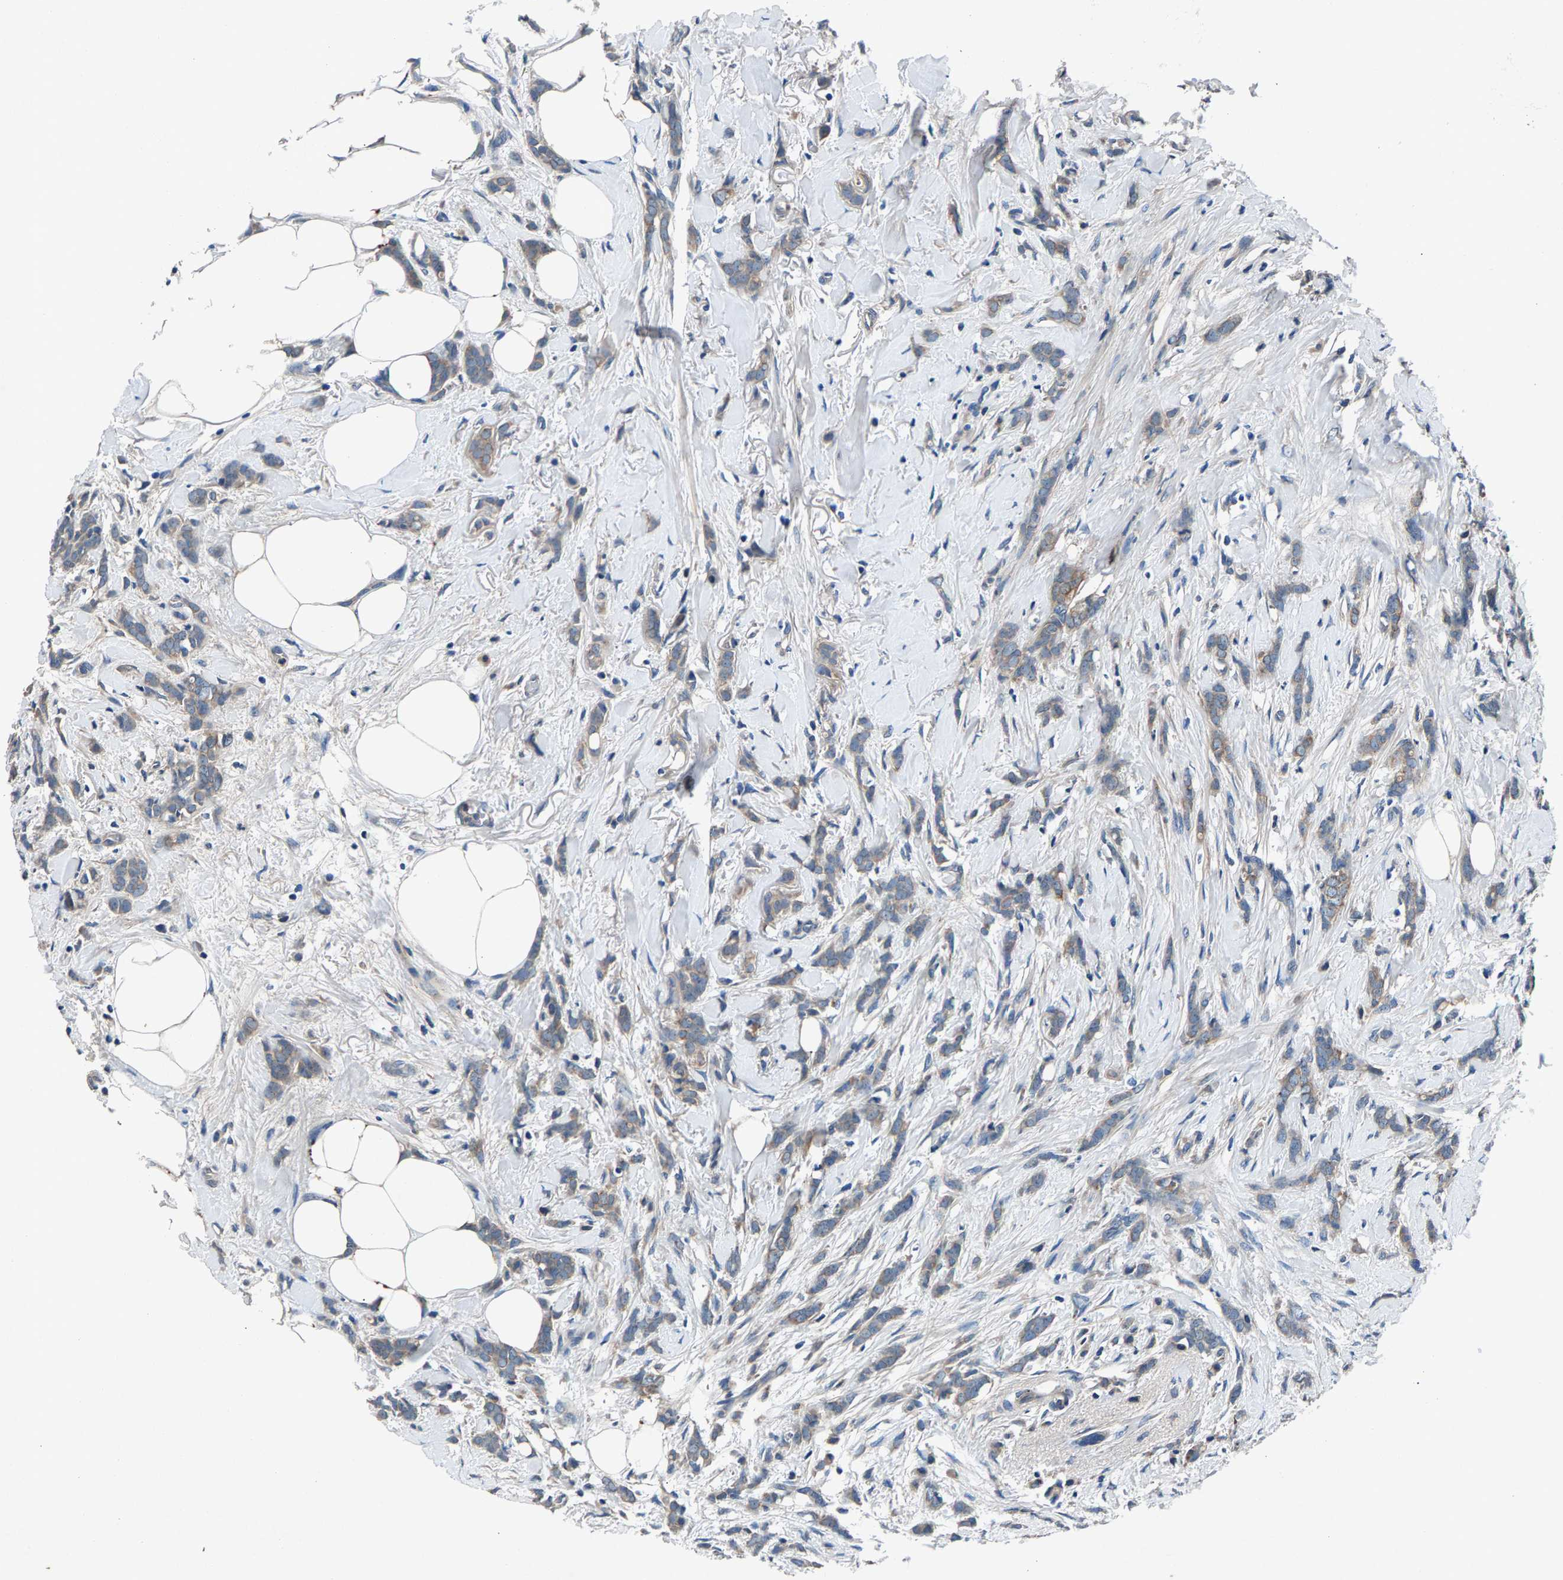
{"staining": {"intensity": "weak", "quantity": ">75%", "location": "cytoplasmic/membranous"}, "tissue": "breast cancer", "cell_type": "Tumor cells", "image_type": "cancer", "snomed": [{"axis": "morphology", "description": "Lobular carcinoma, in situ"}, {"axis": "morphology", "description": "Lobular carcinoma"}, {"axis": "topography", "description": "Breast"}], "caption": "This photomicrograph displays IHC staining of human breast cancer (lobular carcinoma), with low weak cytoplasmic/membranous expression in approximately >75% of tumor cells.", "gene": "PRXL2C", "patient": {"sex": "female", "age": 41}}